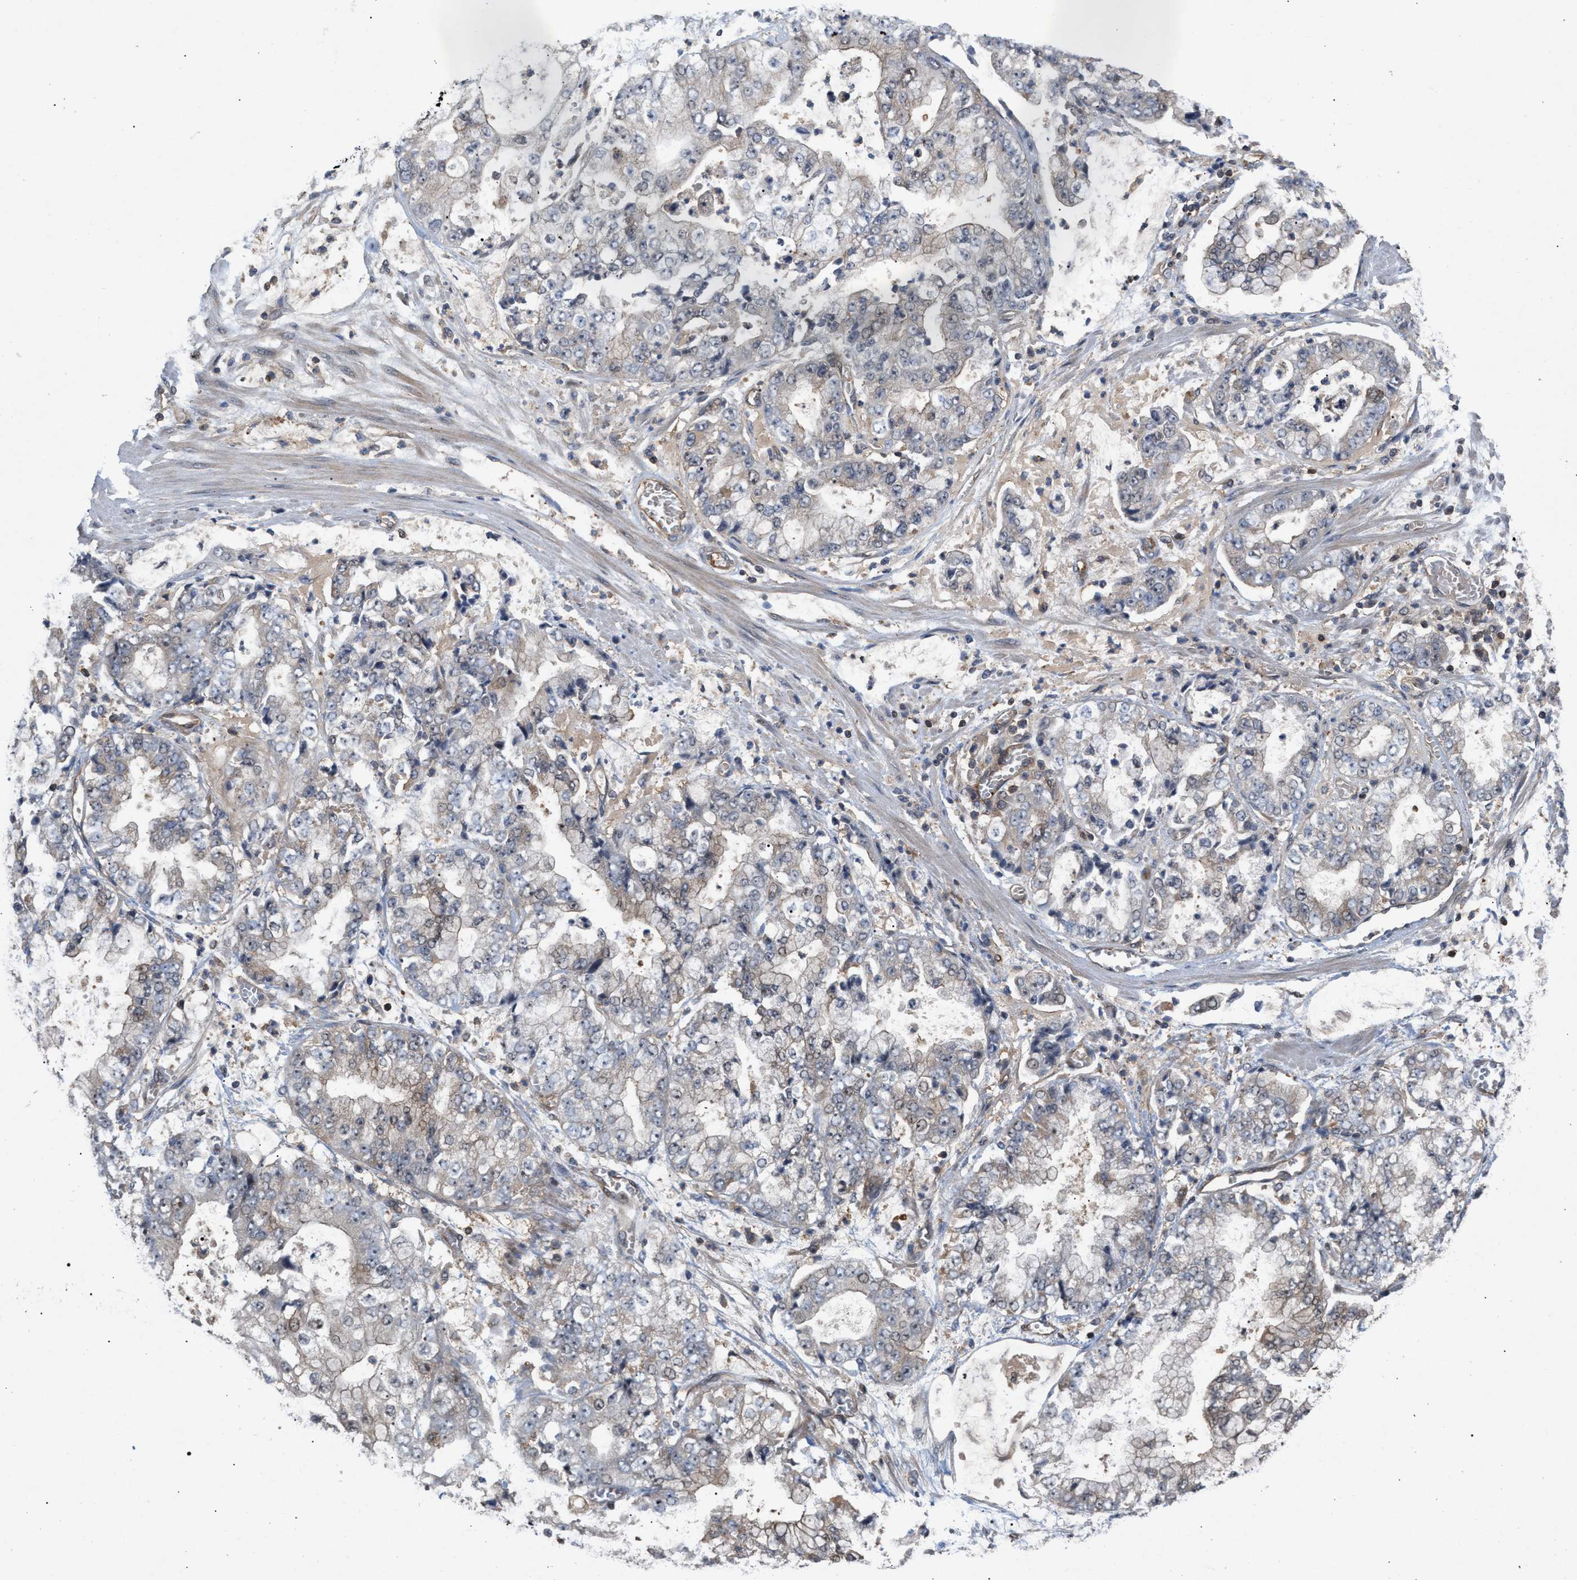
{"staining": {"intensity": "strong", "quantity": "<25%", "location": "cytoplasmic/membranous"}, "tissue": "stomach cancer", "cell_type": "Tumor cells", "image_type": "cancer", "snomed": [{"axis": "morphology", "description": "Adenocarcinoma, NOS"}, {"axis": "topography", "description": "Stomach"}], "caption": "High-power microscopy captured an immunohistochemistry (IHC) photomicrograph of adenocarcinoma (stomach), revealing strong cytoplasmic/membranous positivity in approximately <25% of tumor cells.", "gene": "GLOD4", "patient": {"sex": "male", "age": 76}}